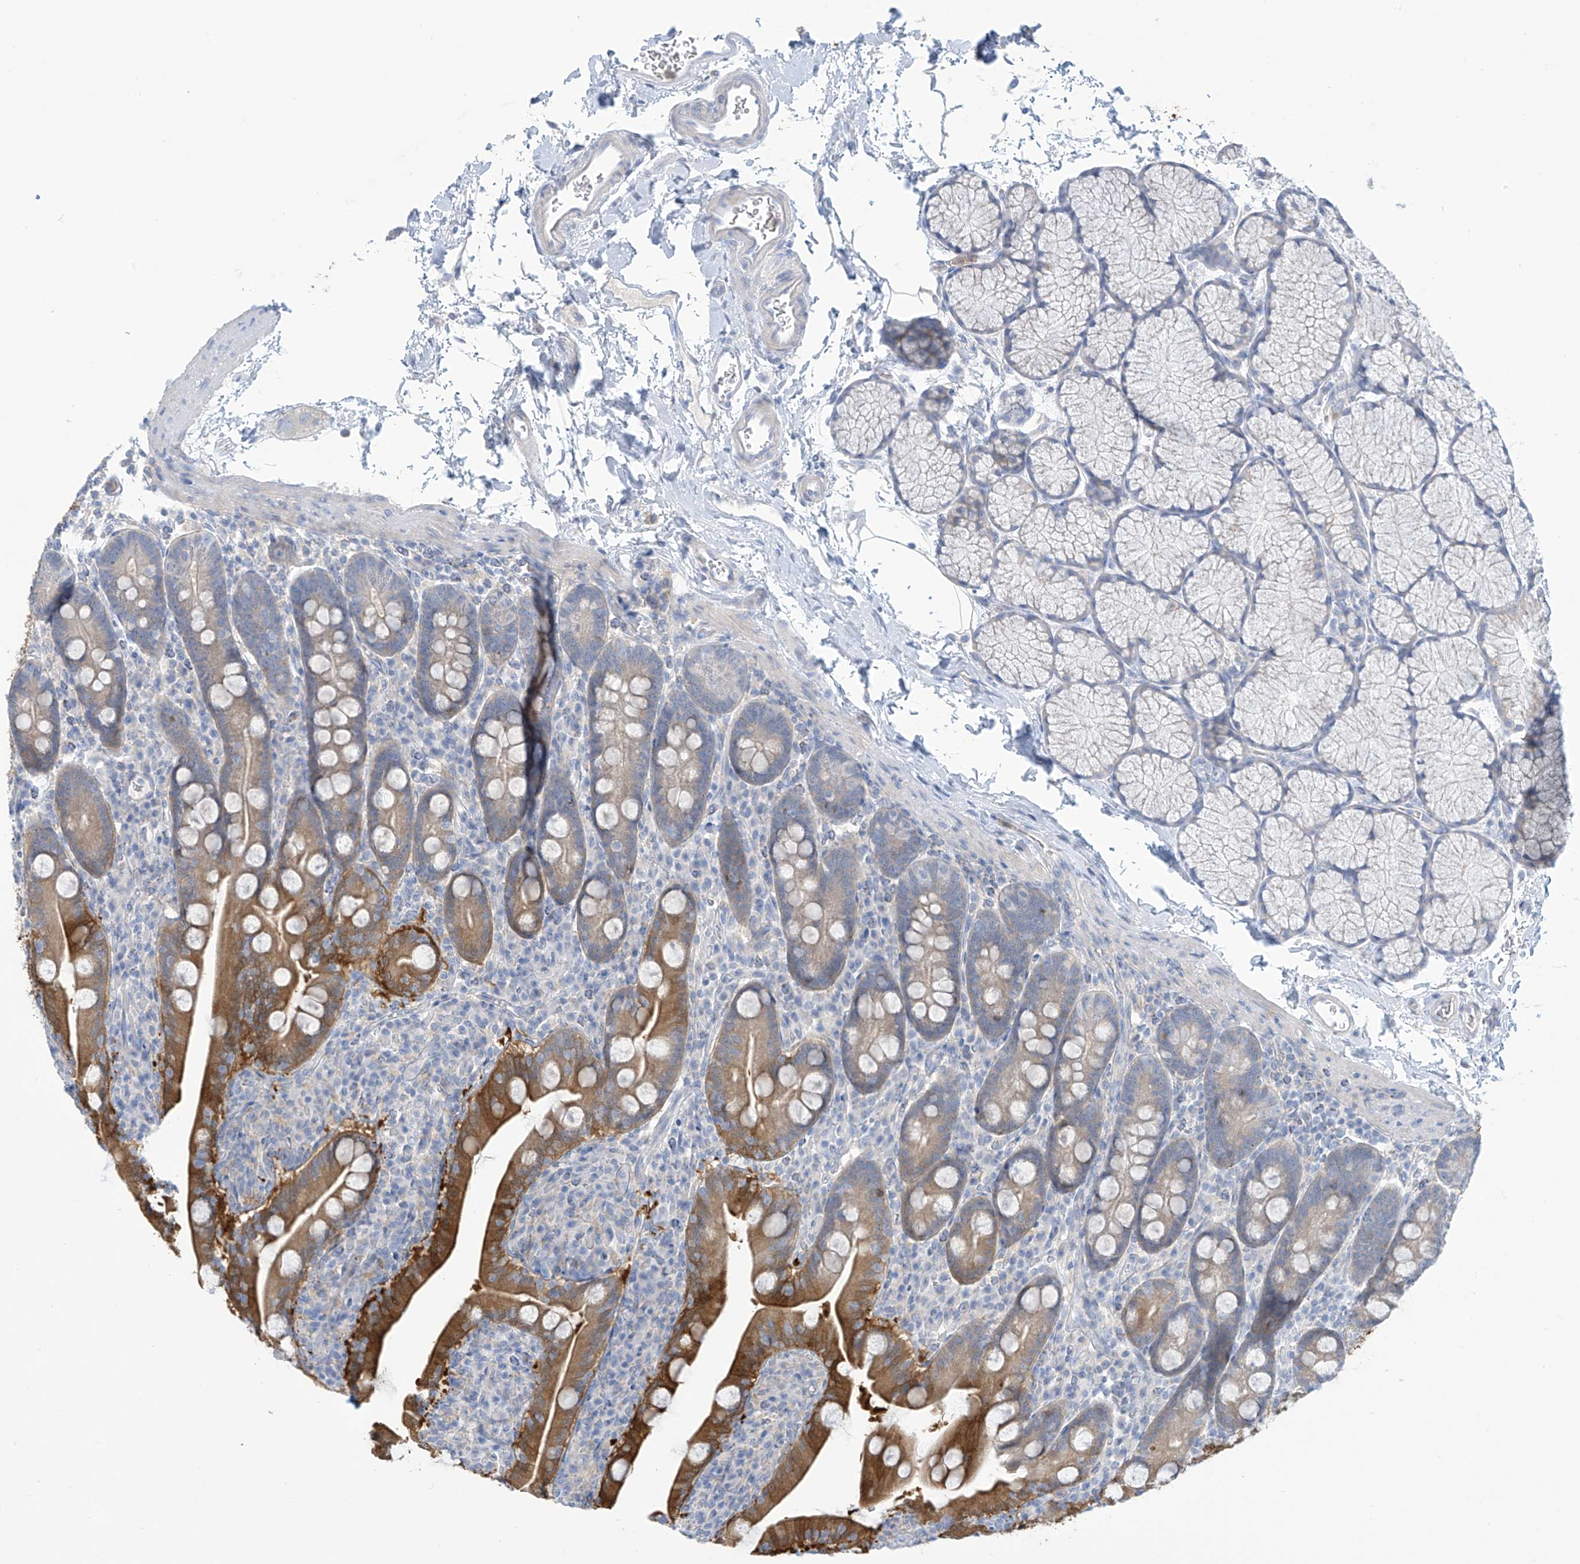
{"staining": {"intensity": "strong", "quantity": "25%-75%", "location": "cytoplasmic/membranous"}, "tissue": "duodenum", "cell_type": "Glandular cells", "image_type": "normal", "snomed": [{"axis": "morphology", "description": "Normal tissue, NOS"}, {"axis": "topography", "description": "Duodenum"}], "caption": "A brown stain highlights strong cytoplasmic/membranous staining of a protein in glandular cells of unremarkable human duodenum.", "gene": "FABP2", "patient": {"sex": "male", "age": 35}}